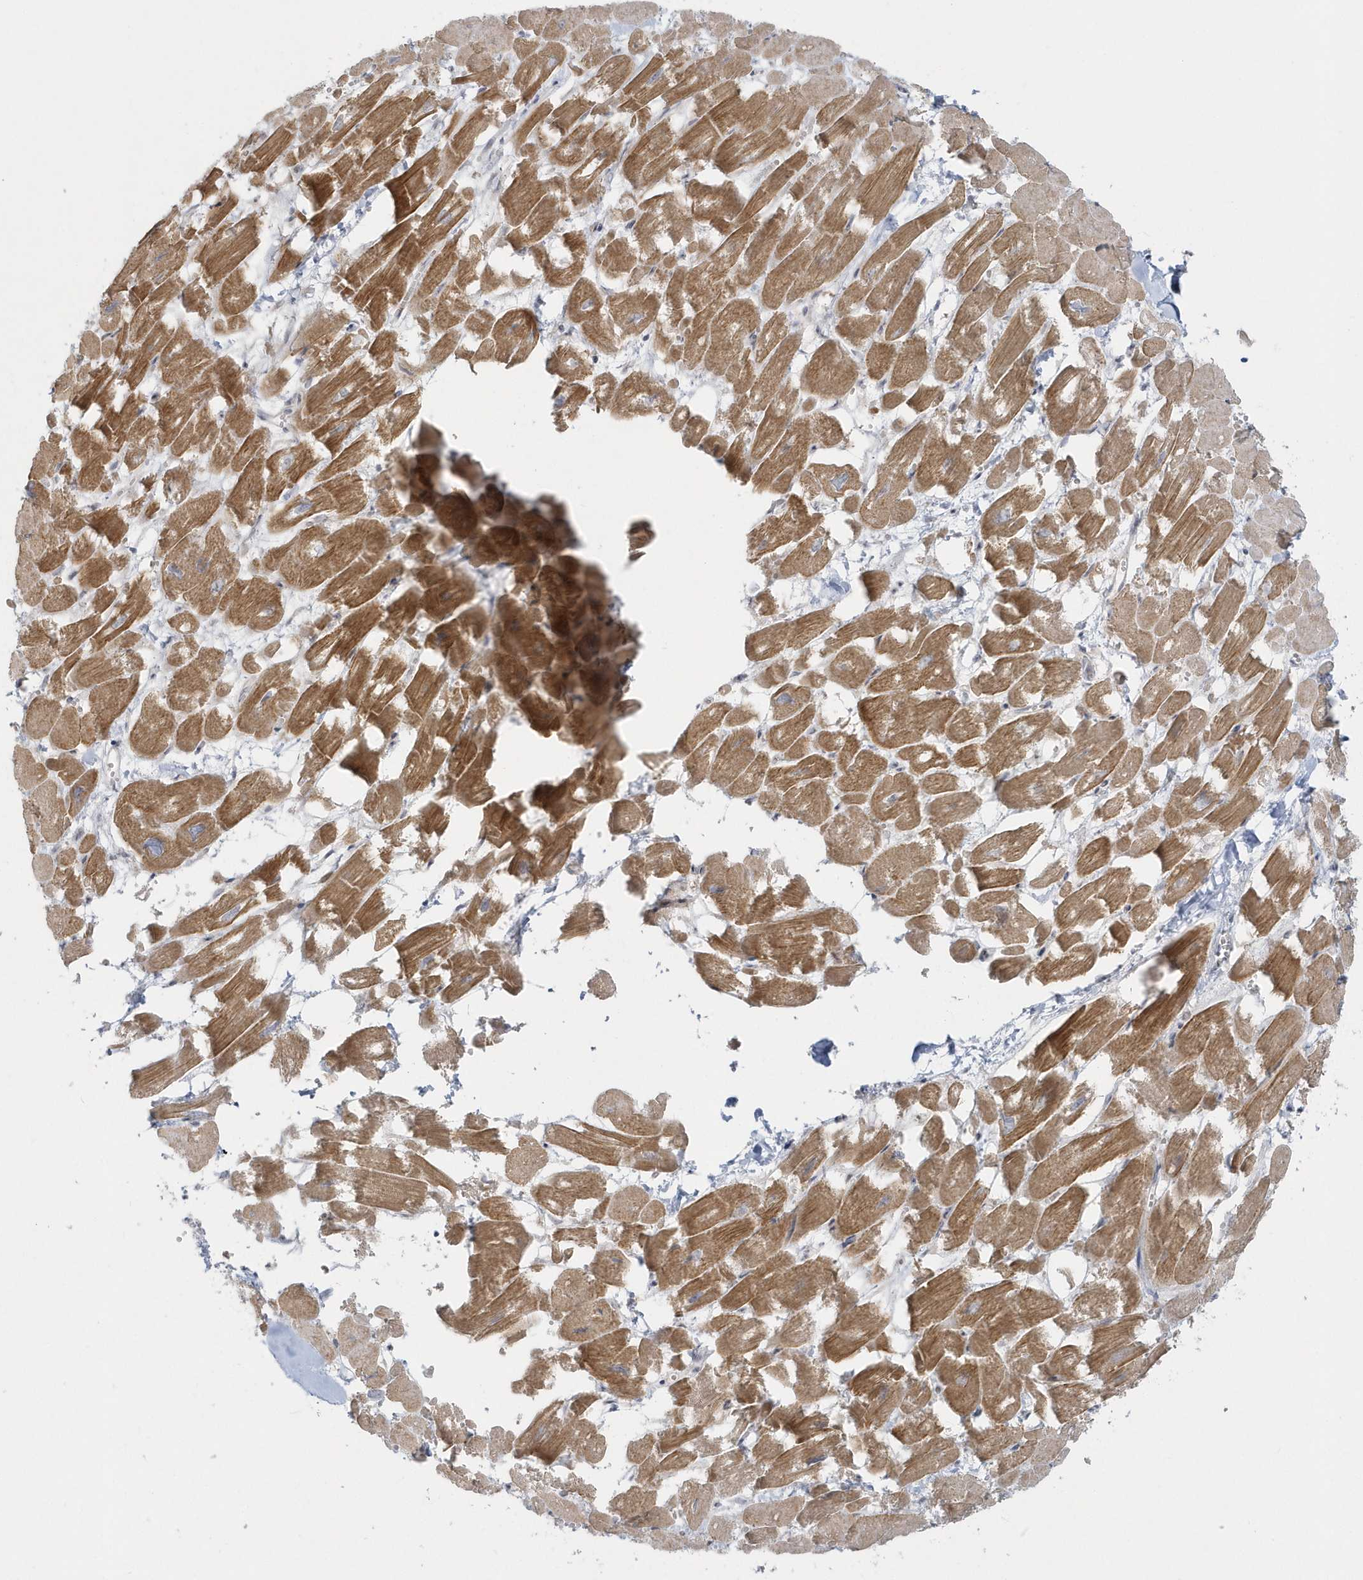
{"staining": {"intensity": "moderate", "quantity": ">75%", "location": "cytoplasmic/membranous"}, "tissue": "heart muscle", "cell_type": "Cardiomyocytes", "image_type": "normal", "snomed": [{"axis": "morphology", "description": "Normal tissue, NOS"}, {"axis": "topography", "description": "Heart"}], "caption": "The immunohistochemical stain shows moderate cytoplasmic/membranous staining in cardiomyocytes of unremarkable heart muscle.", "gene": "BLTP3A", "patient": {"sex": "male", "age": 54}}